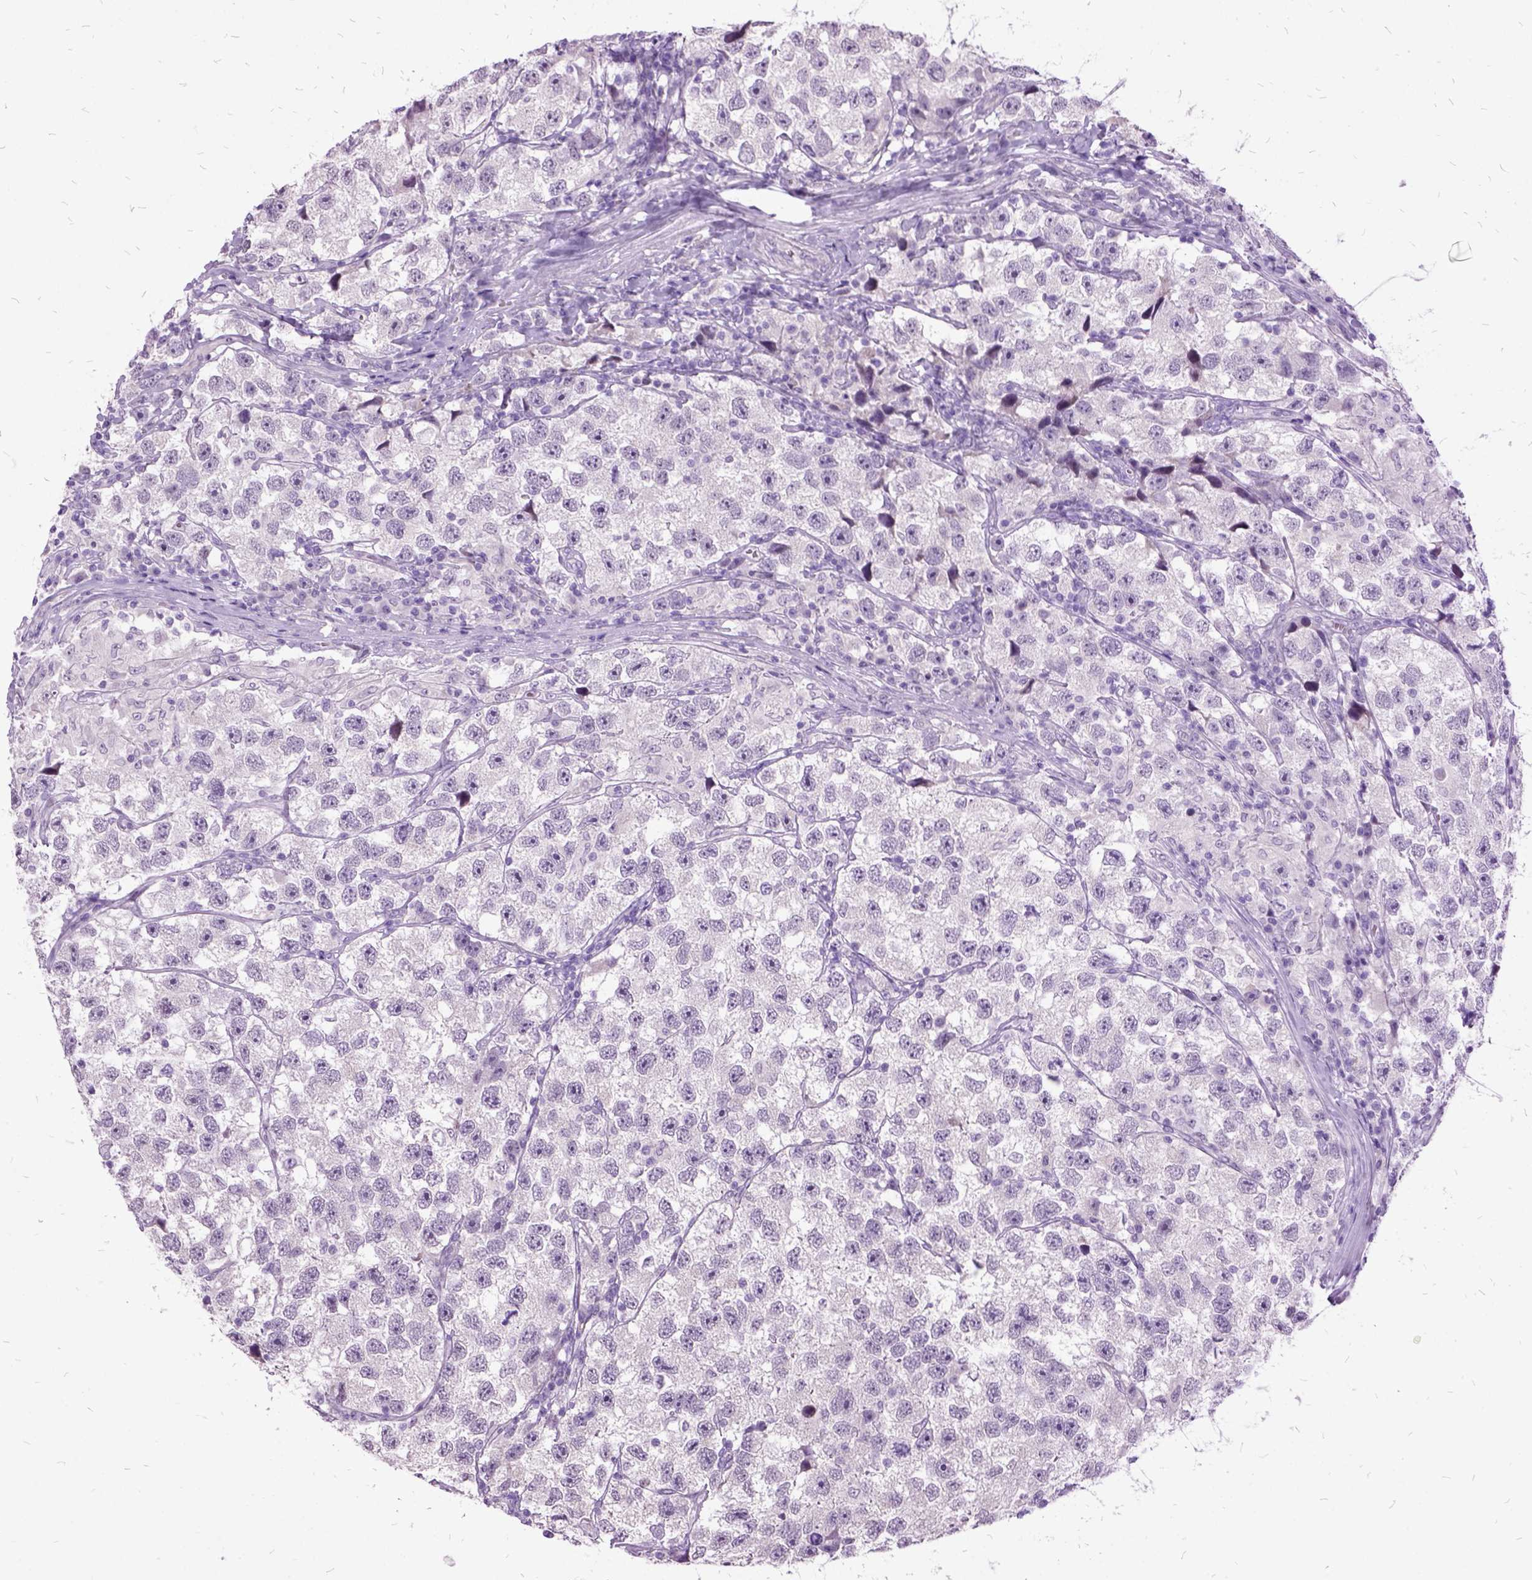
{"staining": {"intensity": "negative", "quantity": "none", "location": "none"}, "tissue": "testis cancer", "cell_type": "Tumor cells", "image_type": "cancer", "snomed": [{"axis": "morphology", "description": "Seminoma, NOS"}, {"axis": "topography", "description": "Testis"}], "caption": "There is no significant expression in tumor cells of testis cancer (seminoma).", "gene": "MME", "patient": {"sex": "male", "age": 26}}